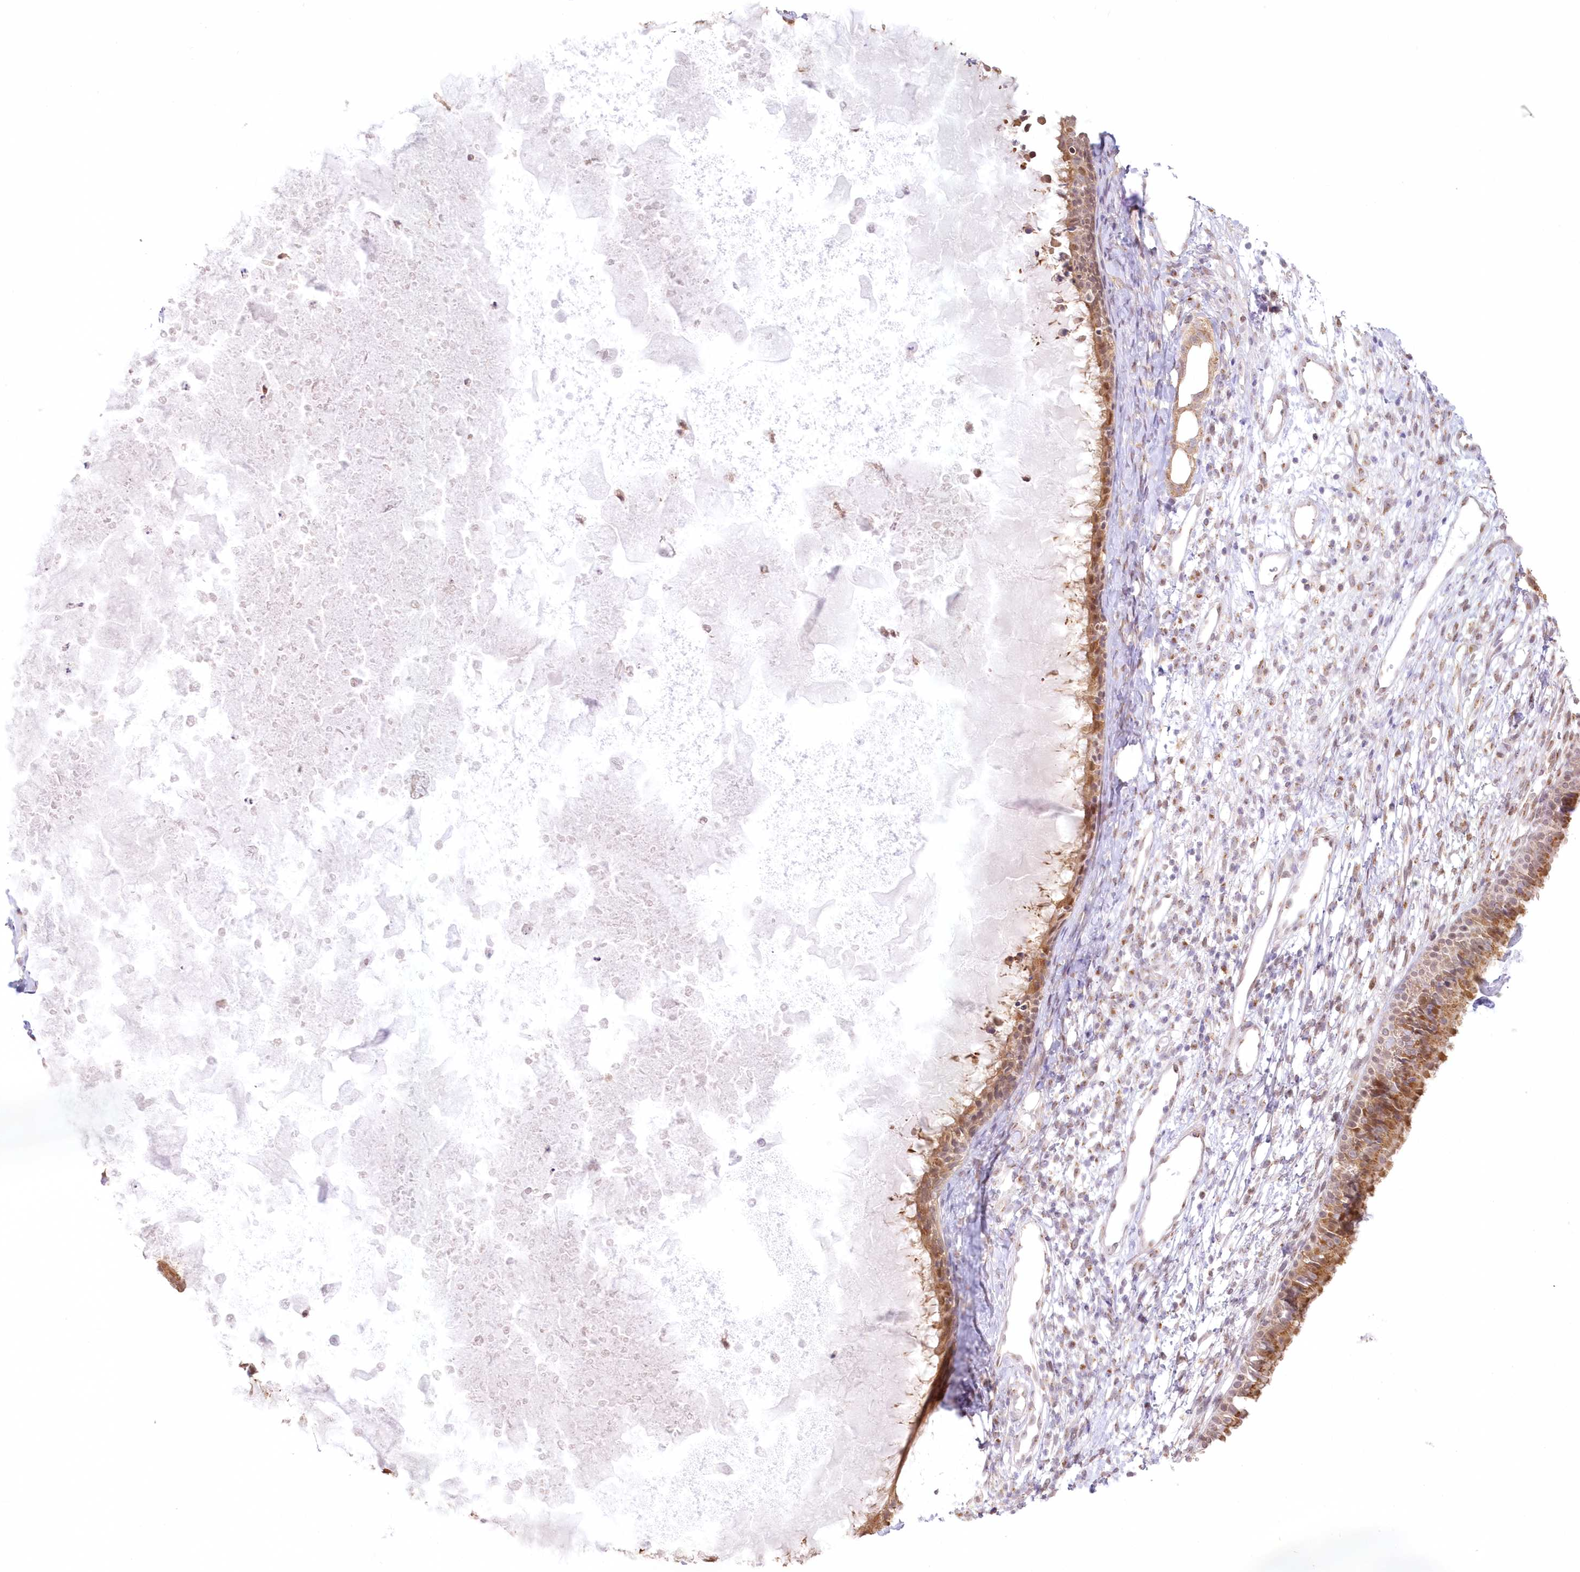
{"staining": {"intensity": "moderate", "quantity": ">75%", "location": "cytoplasmic/membranous,nuclear"}, "tissue": "nasopharynx", "cell_type": "Respiratory epithelial cells", "image_type": "normal", "snomed": [{"axis": "morphology", "description": "Normal tissue, NOS"}, {"axis": "topography", "description": "Nasopharynx"}], "caption": "IHC photomicrograph of unremarkable nasopharynx: human nasopharynx stained using immunohistochemistry (IHC) demonstrates medium levels of moderate protein expression localized specifically in the cytoplasmic/membranous,nuclear of respiratory epithelial cells, appearing as a cytoplasmic/membranous,nuclear brown color.", "gene": "RNPEP", "patient": {"sex": "male", "age": 22}}